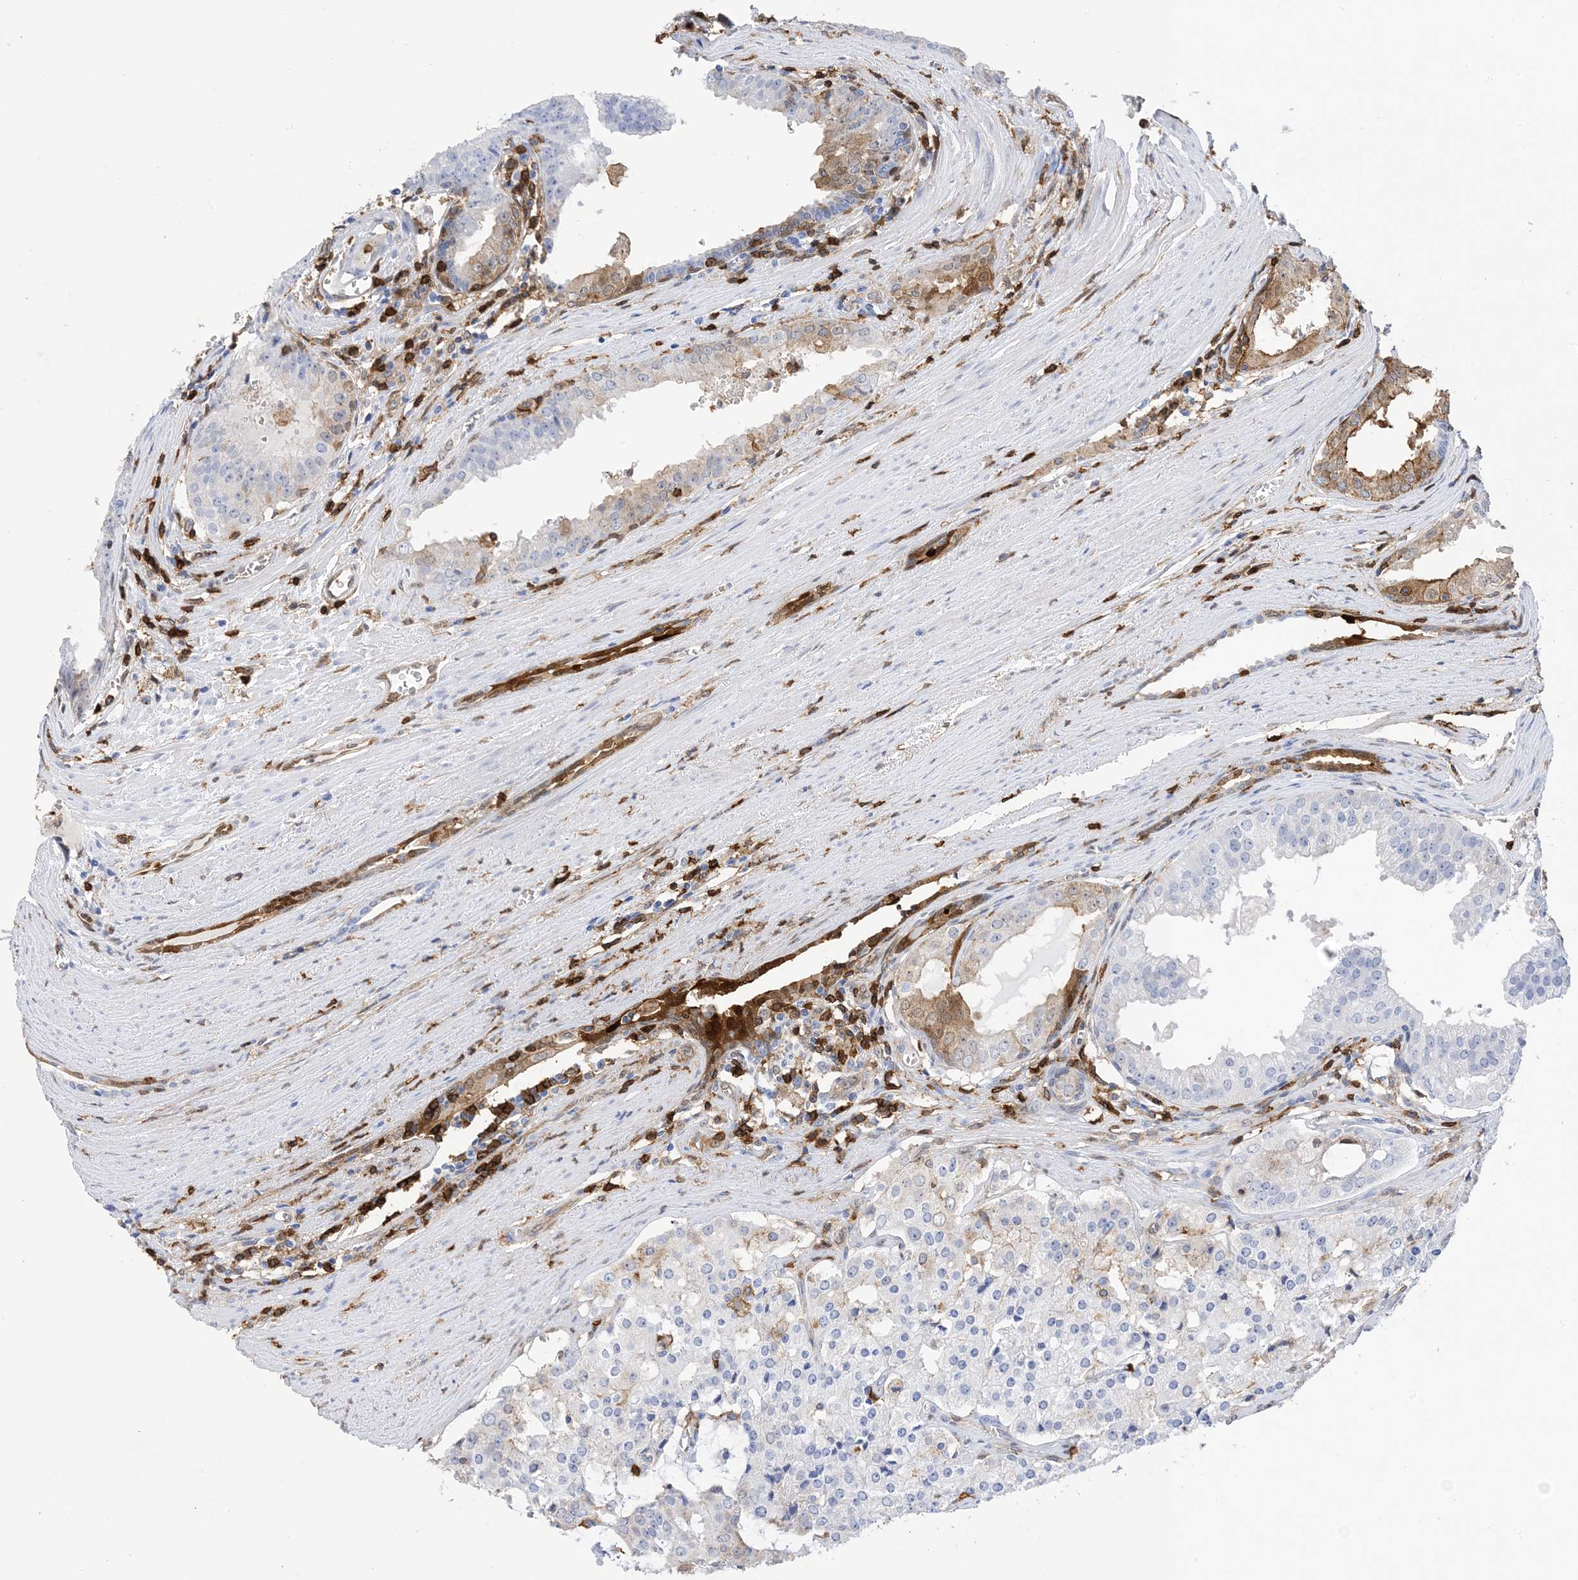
{"staining": {"intensity": "negative", "quantity": "none", "location": "none"}, "tissue": "prostate cancer", "cell_type": "Tumor cells", "image_type": "cancer", "snomed": [{"axis": "morphology", "description": "Adenocarcinoma, High grade"}, {"axis": "topography", "description": "Prostate"}], "caption": "Prostate cancer was stained to show a protein in brown. There is no significant expression in tumor cells.", "gene": "ANXA1", "patient": {"sex": "male", "age": 68}}